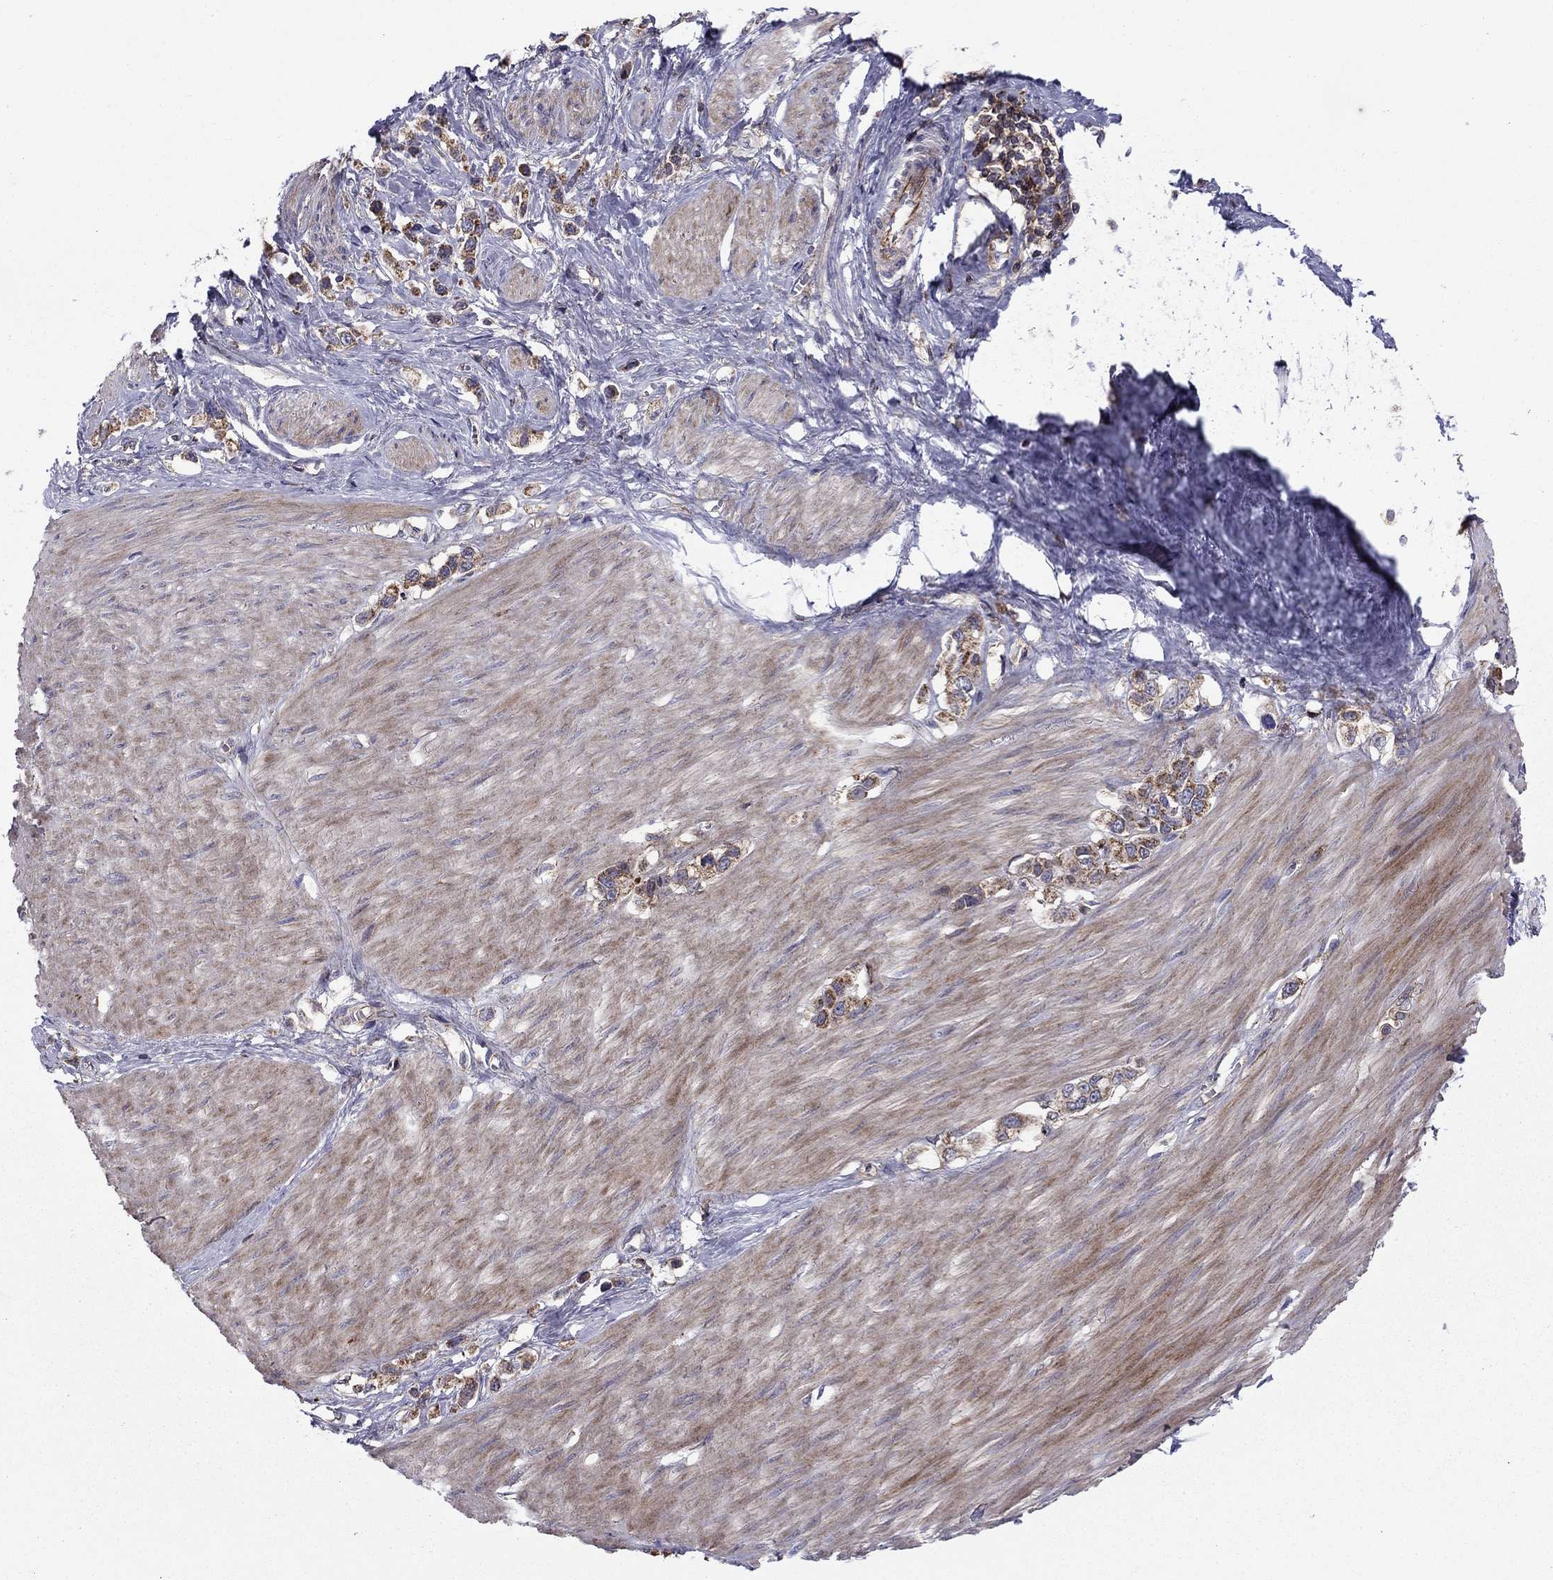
{"staining": {"intensity": "moderate", "quantity": ">75%", "location": "cytoplasmic/membranous"}, "tissue": "stomach cancer", "cell_type": "Tumor cells", "image_type": "cancer", "snomed": [{"axis": "morphology", "description": "Normal tissue, NOS"}, {"axis": "morphology", "description": "Adenocarcinoma, NOS"}, {"axis": "morphology", "description": "Adenocarcinoma, High grade"}, {"axis": "topography", "description": "Stomach, upper"}, {"axis": "topography", "description": "Stomach"}], "caption": "Human stomach adenocarcinoma stained for a protein (brown) shows moderate cytoplasmic/membranous positive staining in about >75% of tumor cells.", "gene": "ALG6", "patient": {"sex": "female", "age": 65}}